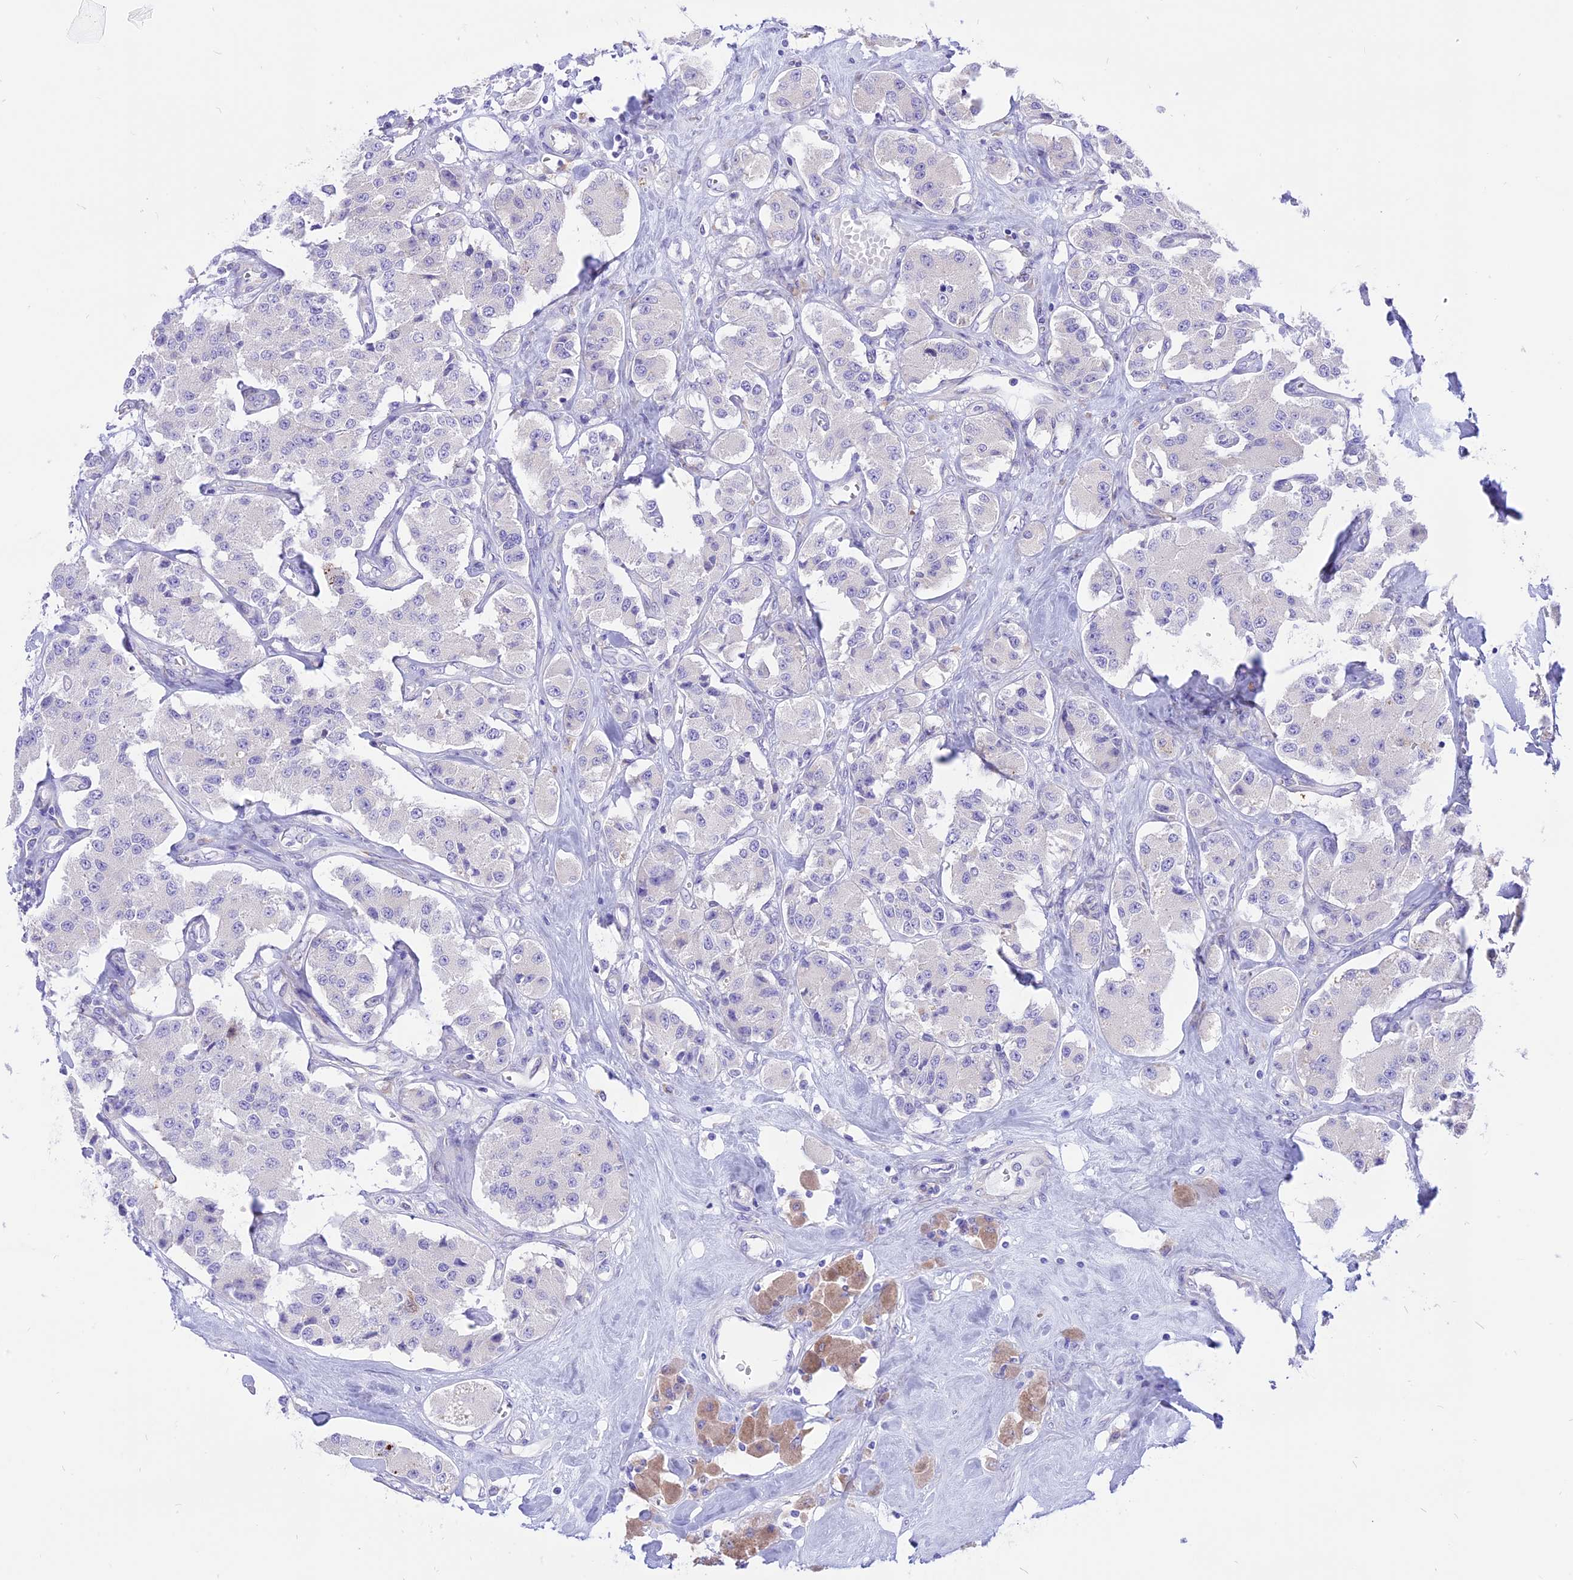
{"staining": {"intensity": "negative", "quantity": "none", "location": "none"}, "tissue": "carcinoid", "cell_type": "Tumor cells", "image_type": "cancer", "snomed": [{"axis": "morphology", "description": "Carcinoid, malignant, NOS"}, {"axis": "topography", "description": "Pancreas"}], "caption": "Tumor cells show no significant protein staining in malignant carcinoid.", "gene": "ARMCX6", "patient": {"sex": "male", "age": 41}}